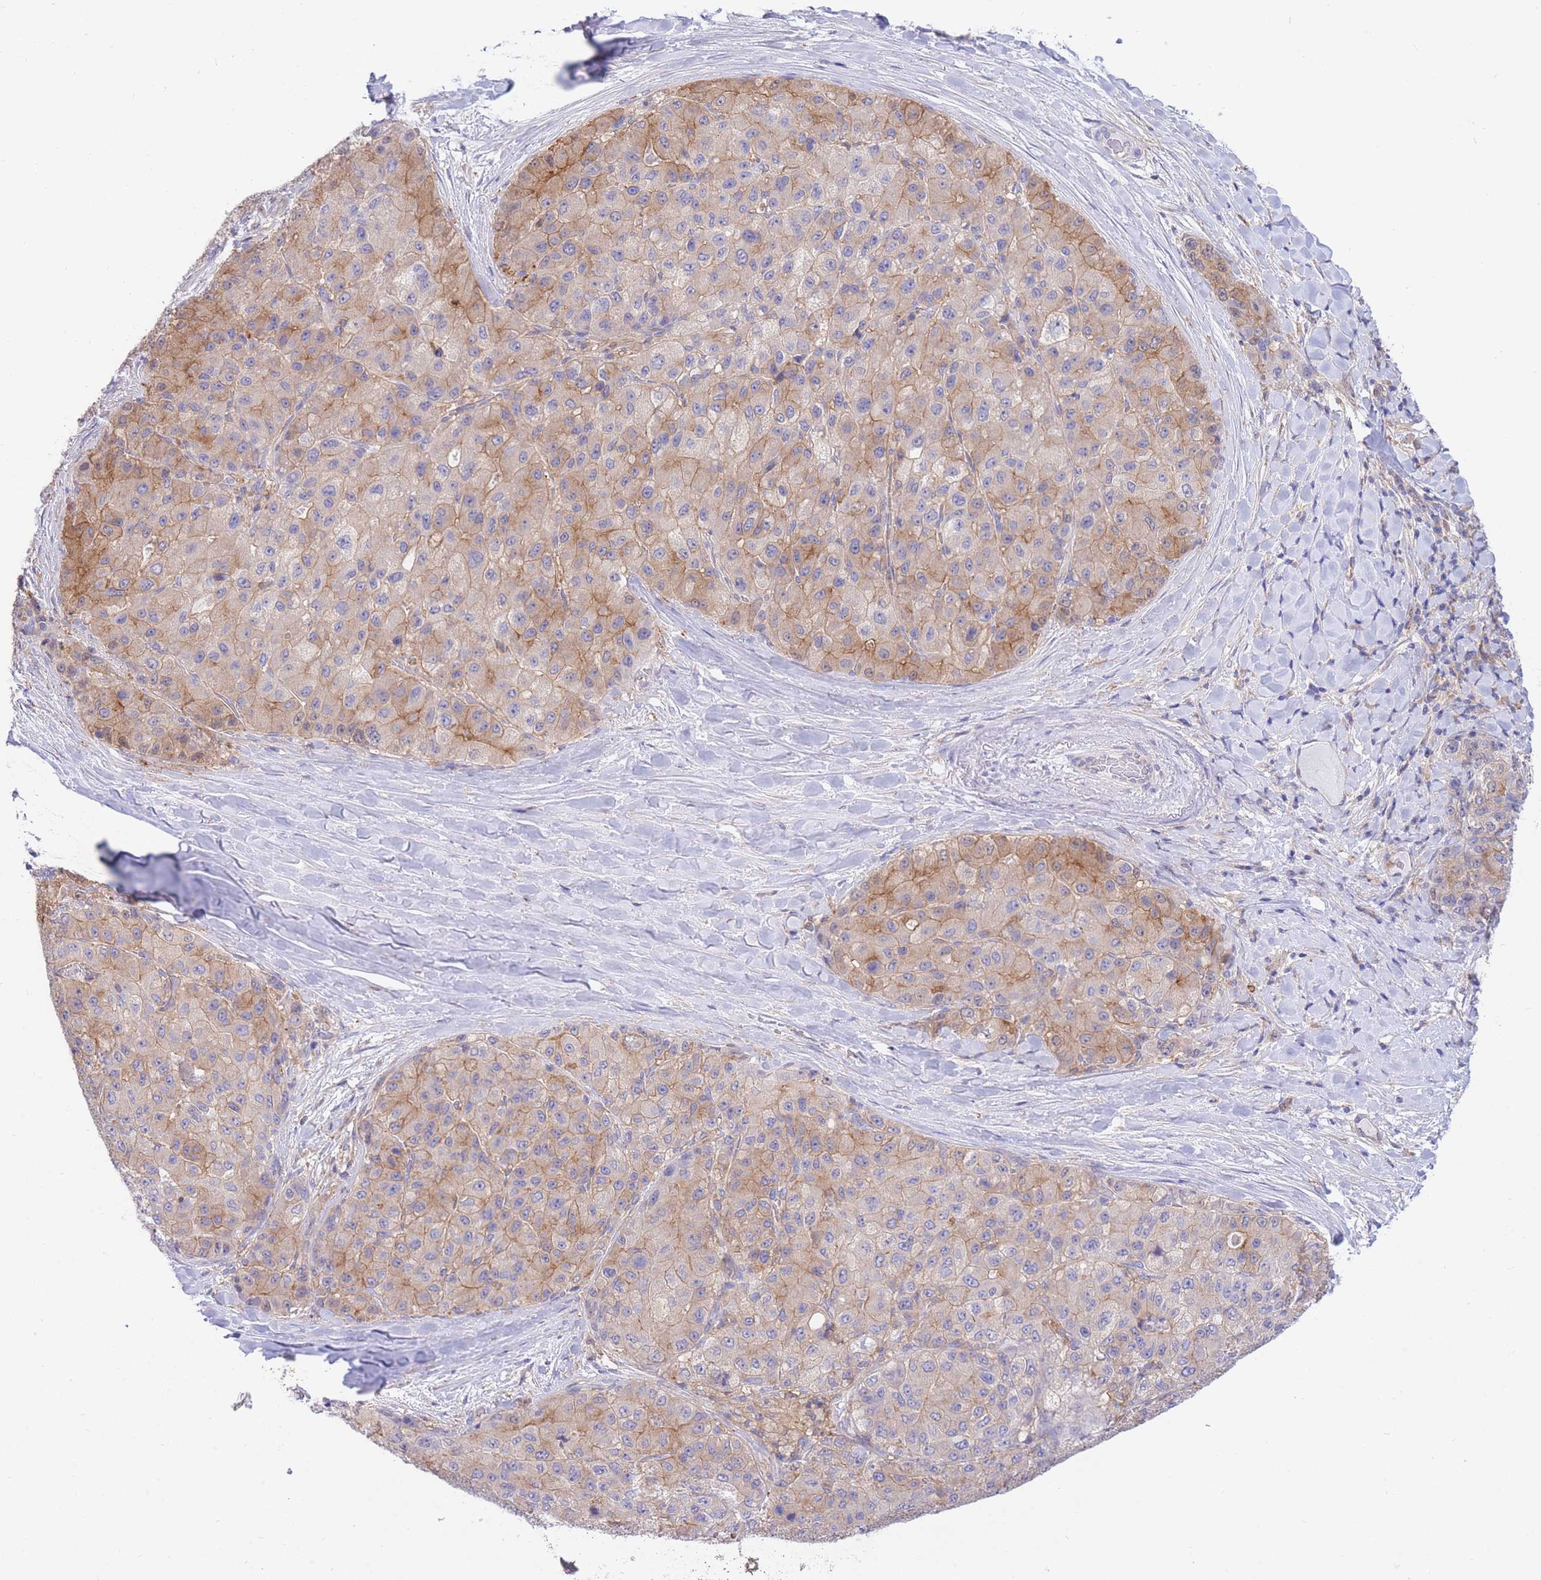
{"staining": {"intensity": "moderate", "quantity": "25%-75%", "location": "cytoplasmic/membranous"}, "tissue": "liver cancer", "cell_type": "Tumor cells", "image_type": "cancer", "snomed": [{"axis": "morphology", "description": "Carcinoma, Hepatocellular, NOS"}, {"axis": "topography", "description": "Liver"}], "caption": "Immunohistochemistry of hepatocellular carcinoma (liver) exhibits medium levels of moderate cytoplasmic/membranous staining in about 25%-75% of tumor cells. (IHC, brightfield microscopy, high magnification).", "gene": "NAMPT", "patient": {"sex": "male", "age": 80}}